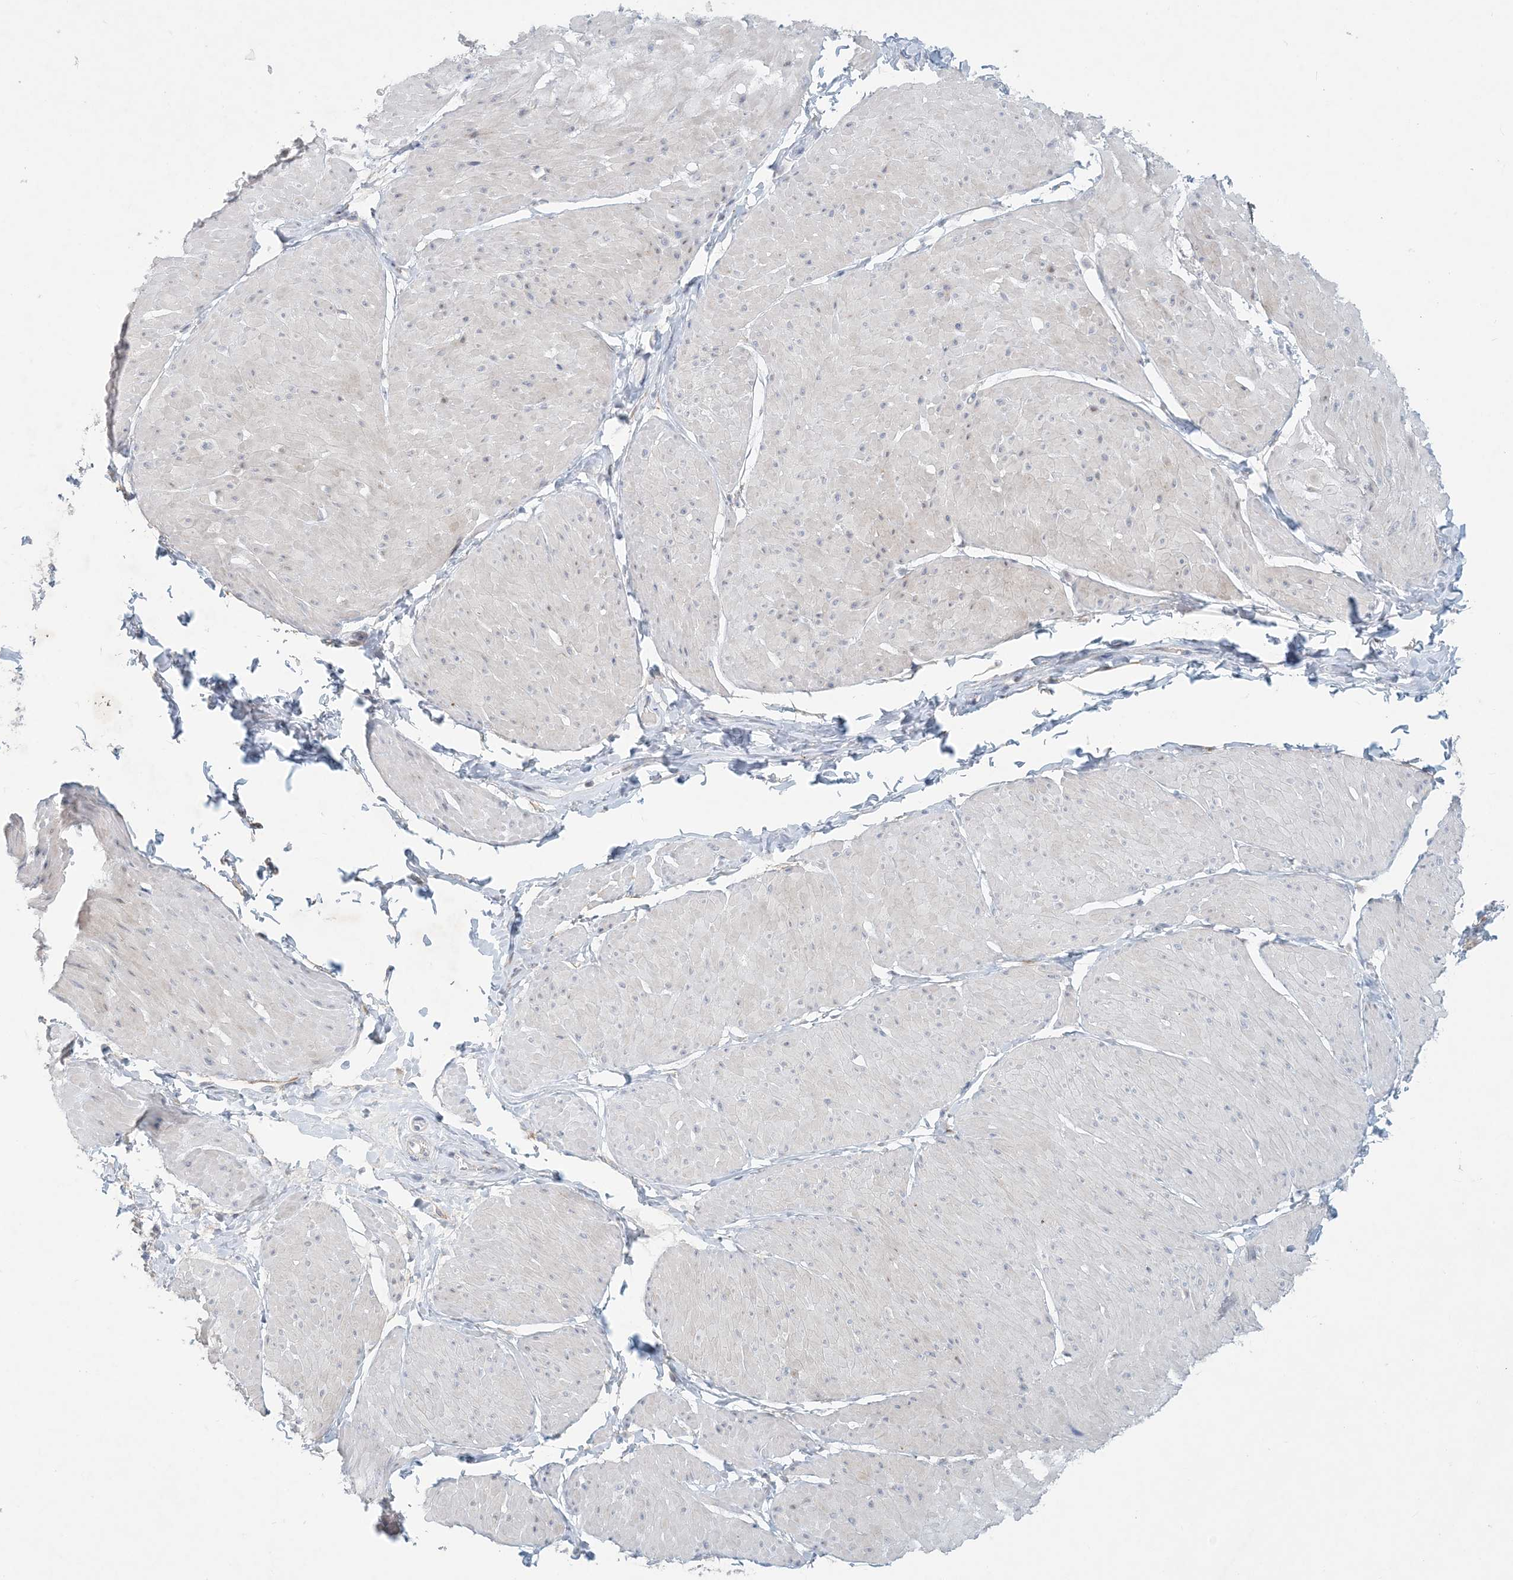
{"staining": {"intensity": "negative", "quantity": "none", "location": "none"}, "tissue": "smooth muscle", "cell_type": "Smooth muscle cells", "image_type": "normal", "snomed": [{"axis": "morphology", "description": "Urothelial carcinoma, High grade"}, {"axis": "topography", "description": "Urinary bladder"}], "caption": "DAB (3,3'-diaminobenzidine) immunohistochemical staining of unremarkable human smooth muscle displays no significant positivity in smooth muscle cells.", "gene": "ZNF385D", "patient": {"sex": "male", "age": 46}}